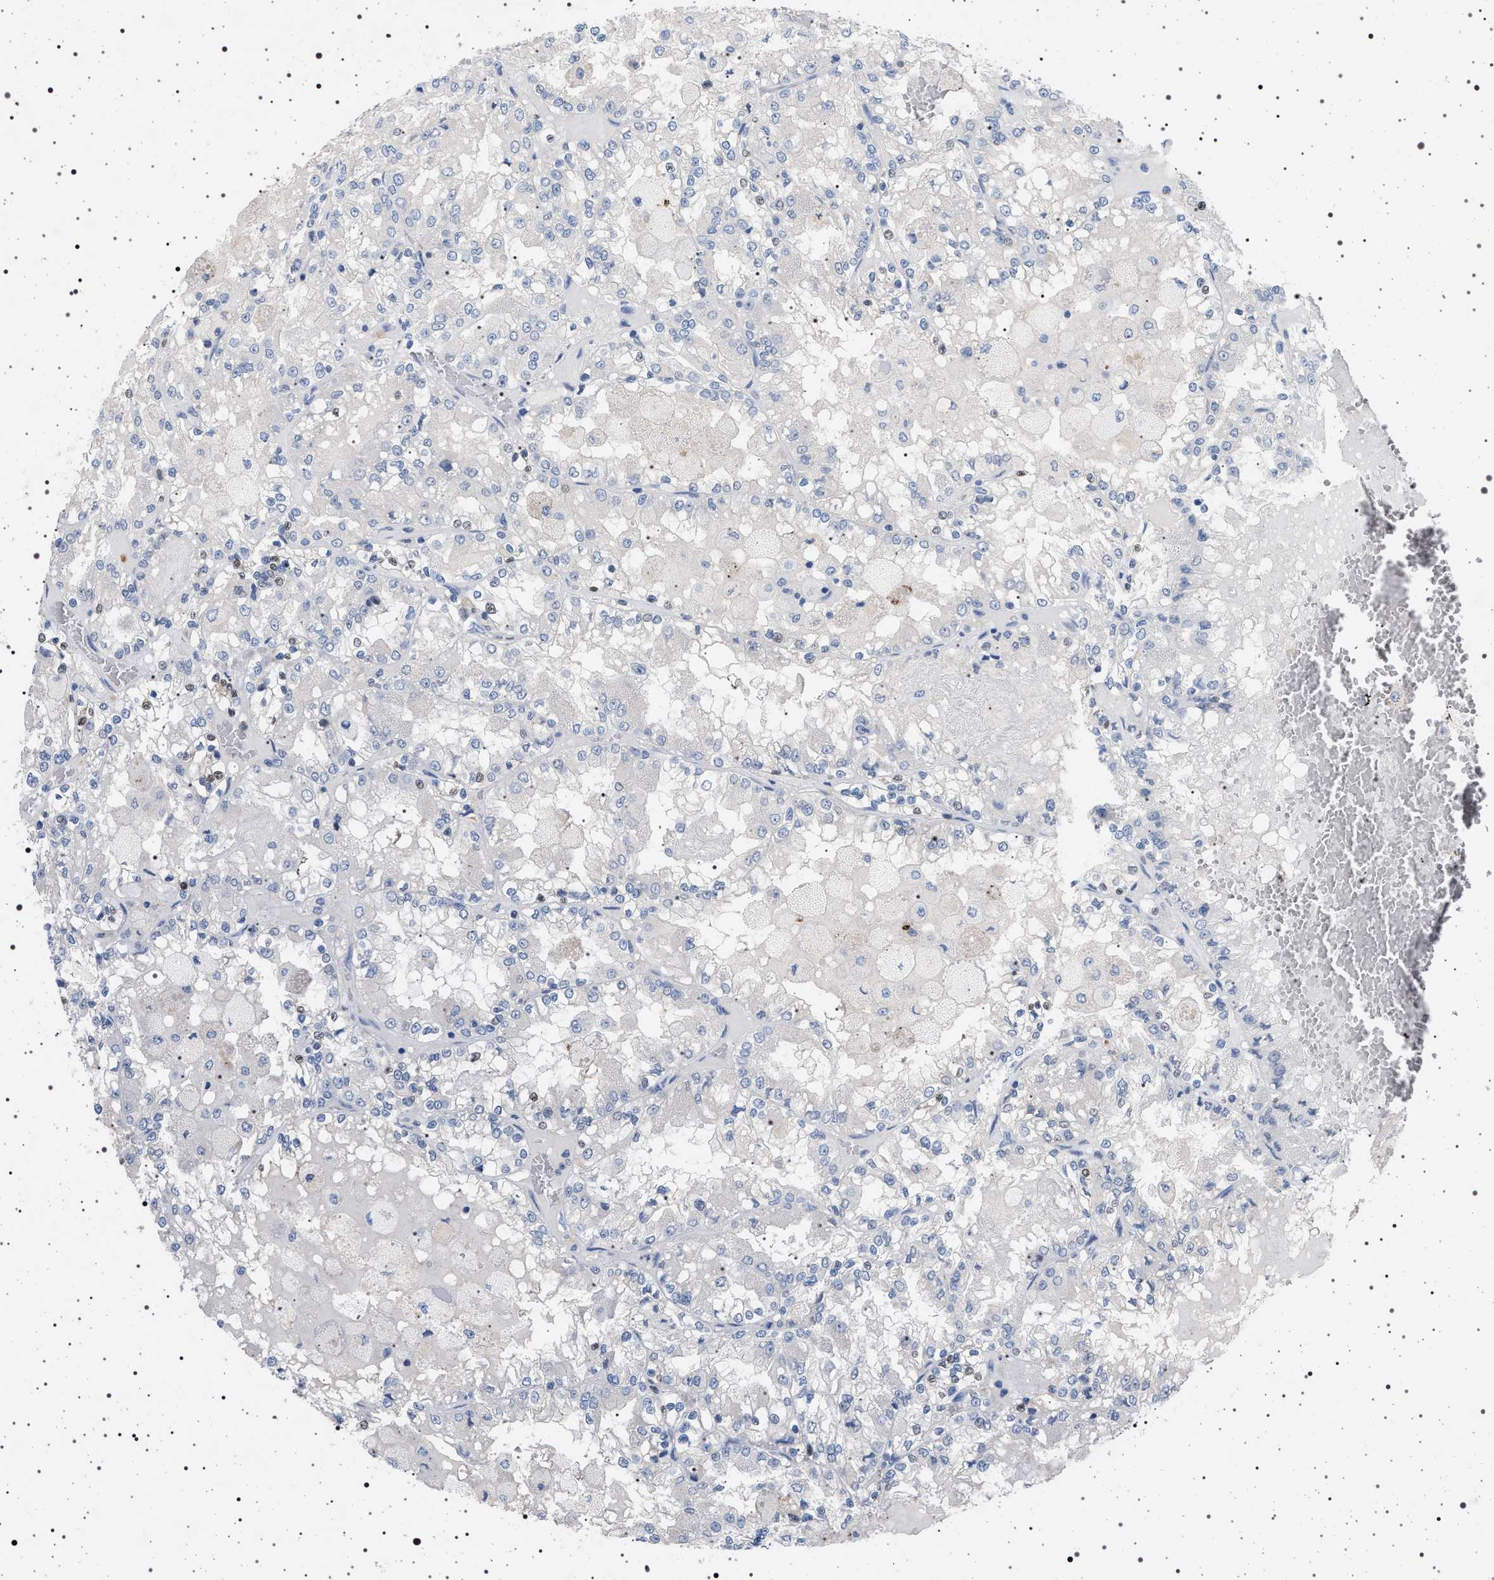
{"staining": {"intensity": "negative", "quantity": "none", "location": "none"}, "tissue": "renal cancer", "cell_type": "Tumor cells", "image_type": "cancer", "snomed": [{"axis": "morphology", "description": "Adenocarcinoma, NOS"}, {"axis": "topography", "description": "Kidney"}], "caption": "Immunohistochemical staining of adenocarcinoma (renal) shows no significant positivity in tumor cells. (DAB (3,3'-diaminobenzidine) IHC, high magnification).", "gene": "NAT9", "patient": {"sex": "female", "age": 56}}